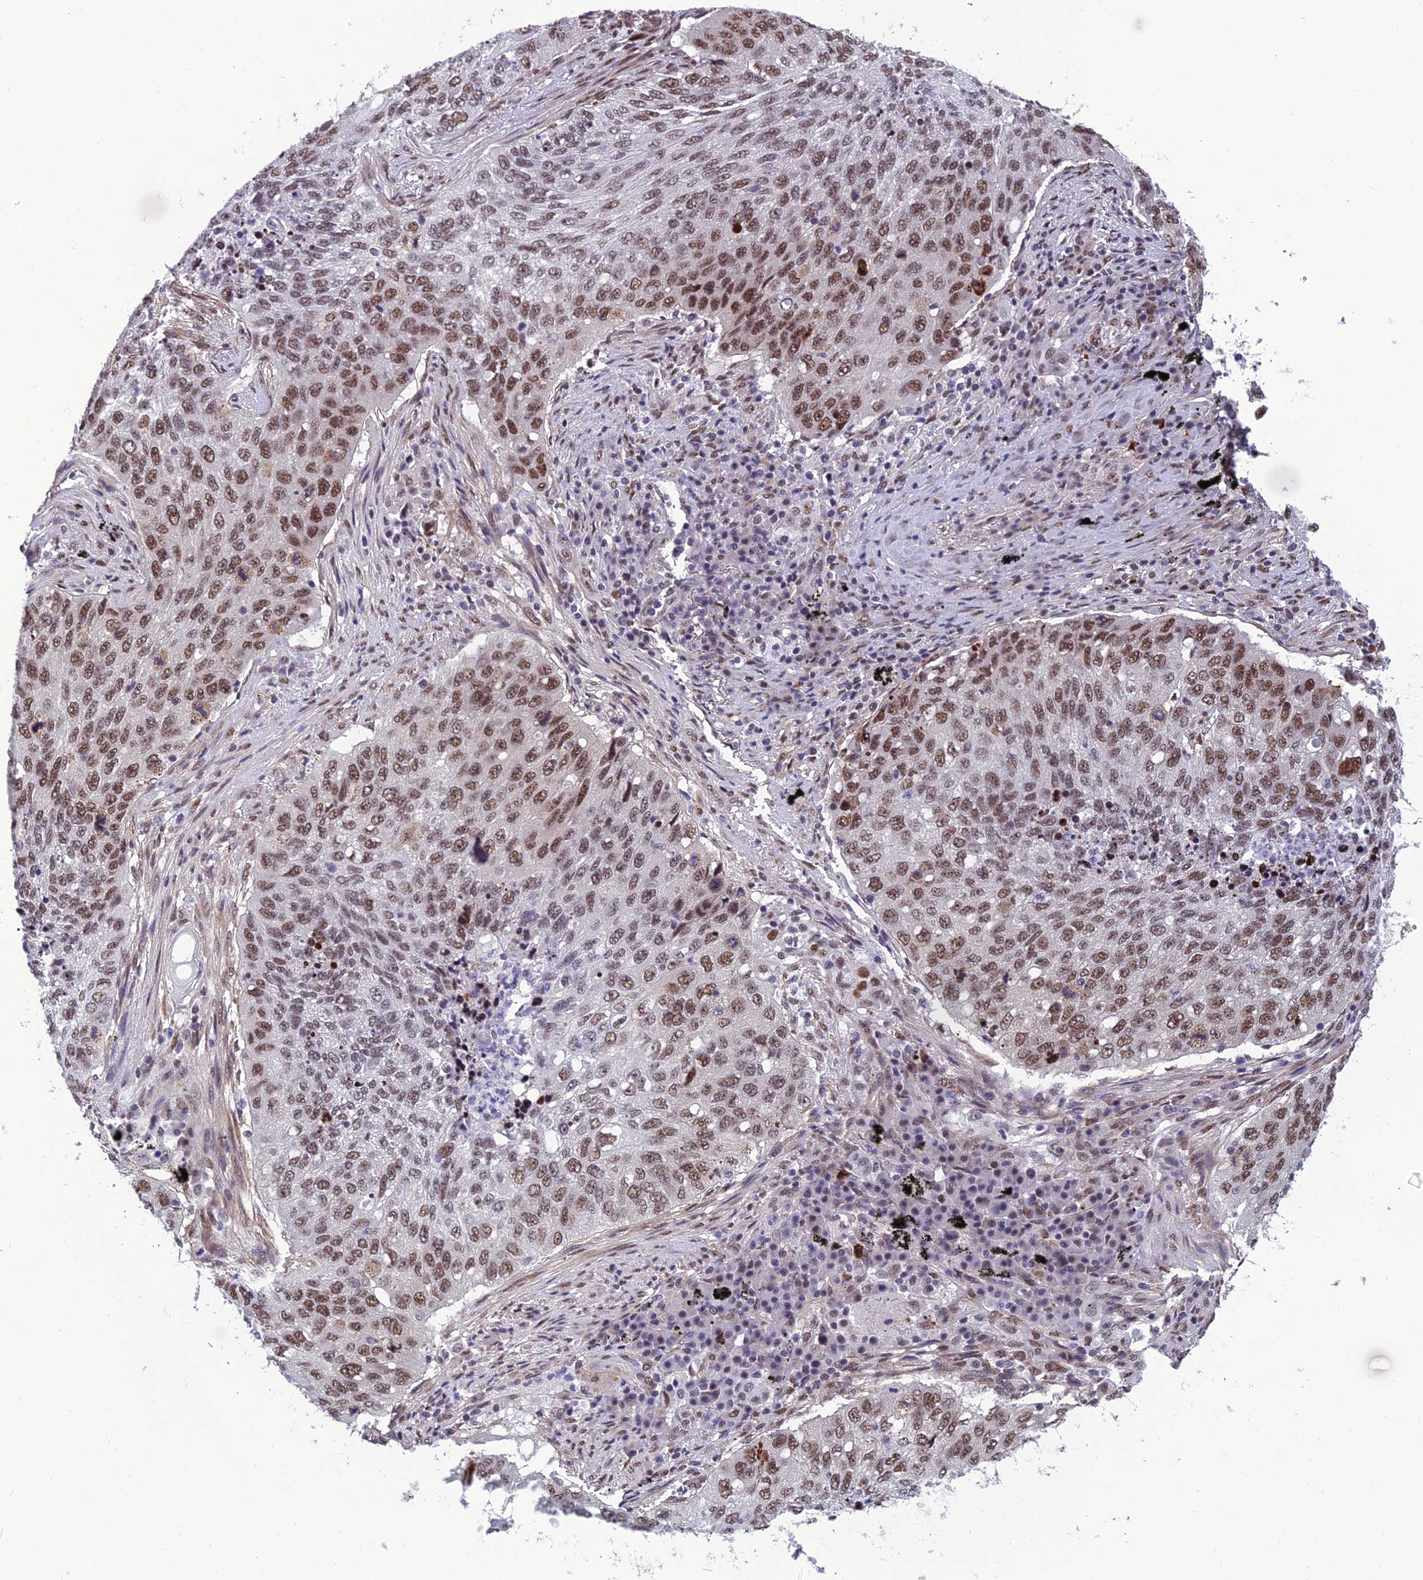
{"staining": {"intensity": "moderate", "quantity": ">75%", "location": "nuclear"}, "tissue": "lung cancer", "cell_type": "Tumor cells", "image_type": "cancer", "snomed": [{"axis": "morphology", "description": "Squamous cell carcinoma, NOS"}, {"axis": "topography", "description": "Lung"}], "caption": "Immunohistochemical staining of human lung cancer exhibits medium levels of moderate nuclear positivity in approximately >75% of tumor cells.", "gene": "RSRC1", "patient": {"sex": "female", "age": 63}}